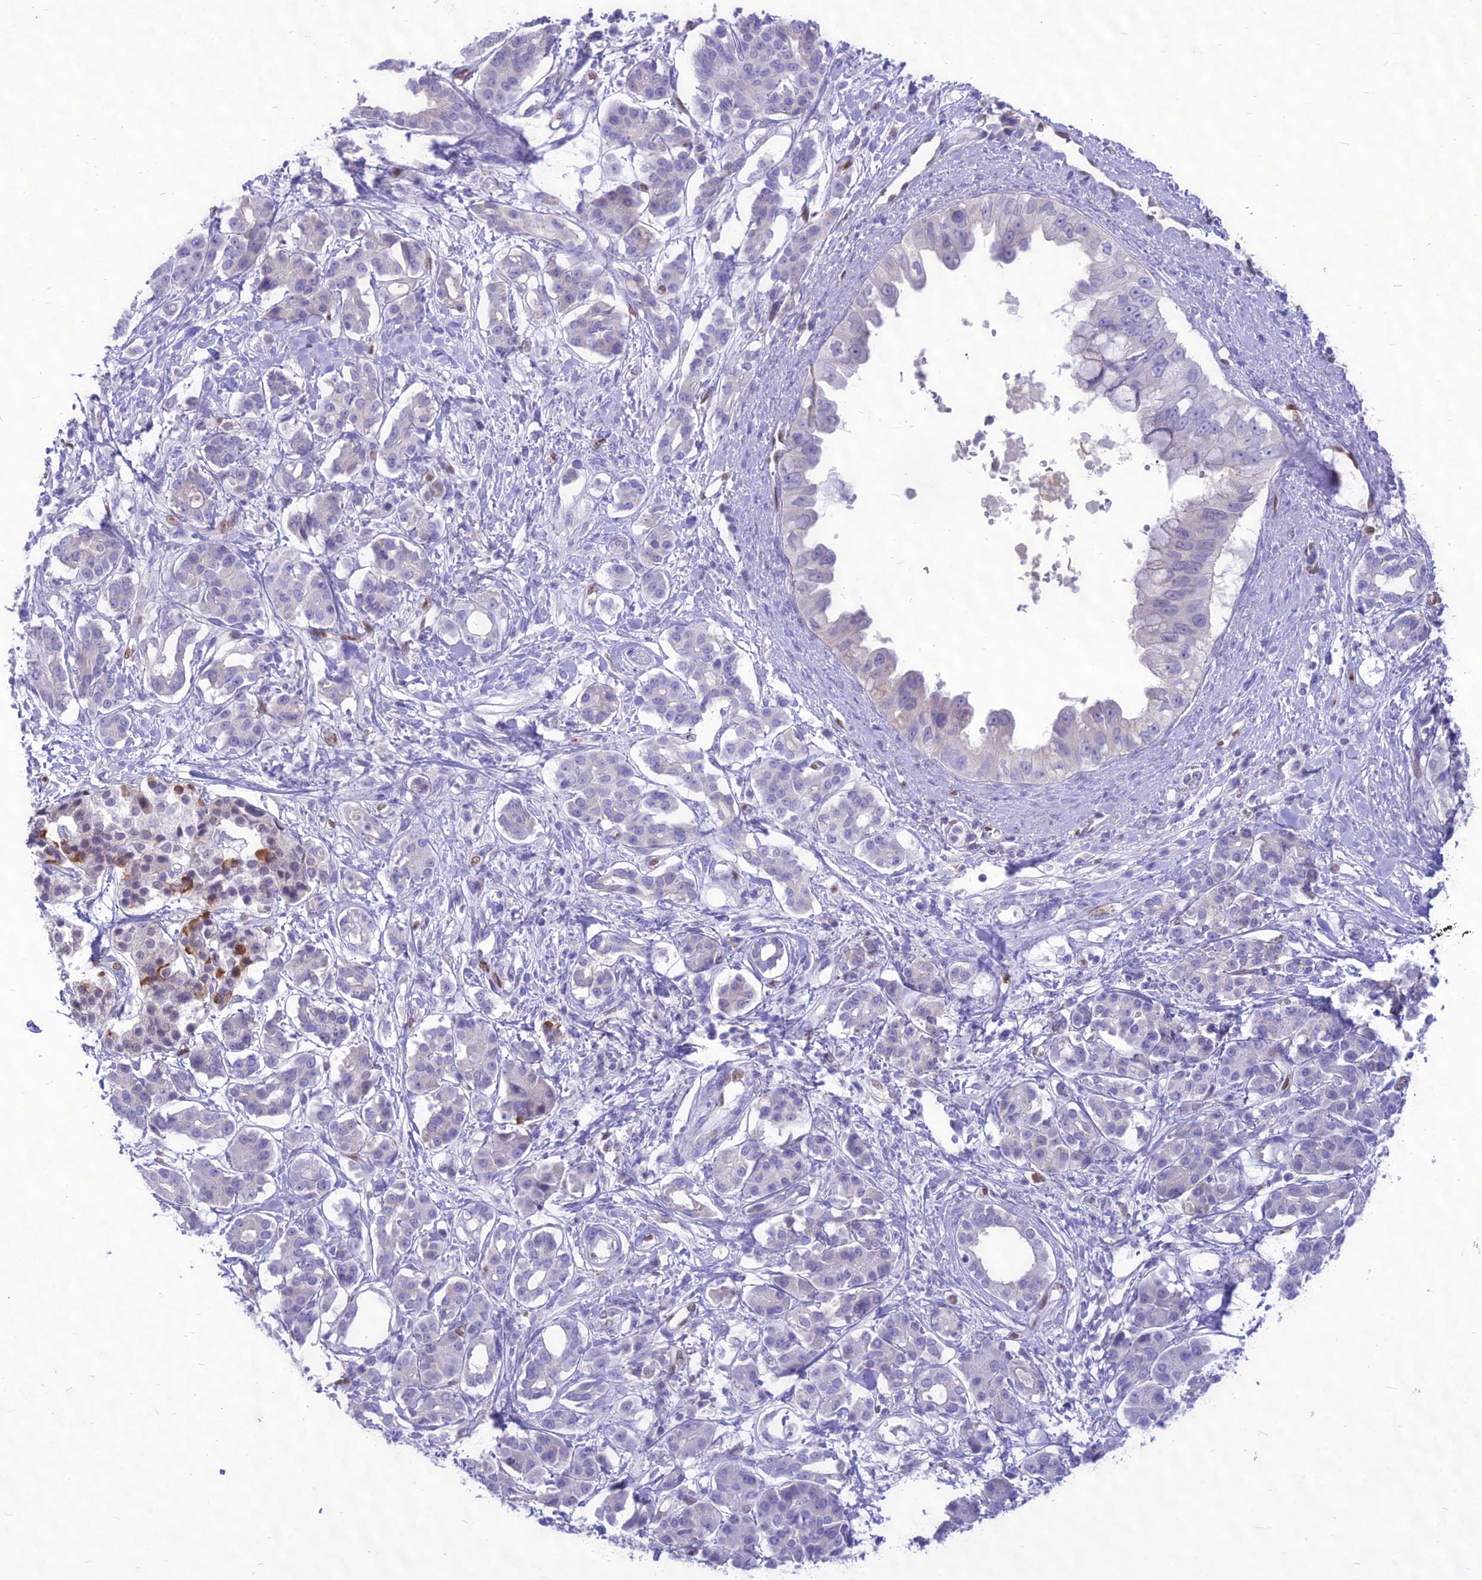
{"staining": {"intensity": "negative", "quantity": "none", "location": "none"}, "tissue": "pancreatic cancer", "cell_type": "Tumor cells", "image_type": "cancer", "snomed": [{"axis": "morphology", "description": "Adenocarcinoma, NOS"}, {"axis": "topography", "description": "Pancreas"}], "caption": "Tumor cells show no significant protein positivity in pancreatic adenocarcinoma.", "gene": "NOVA2", "patient": {"sex": "female", "age": 56}}